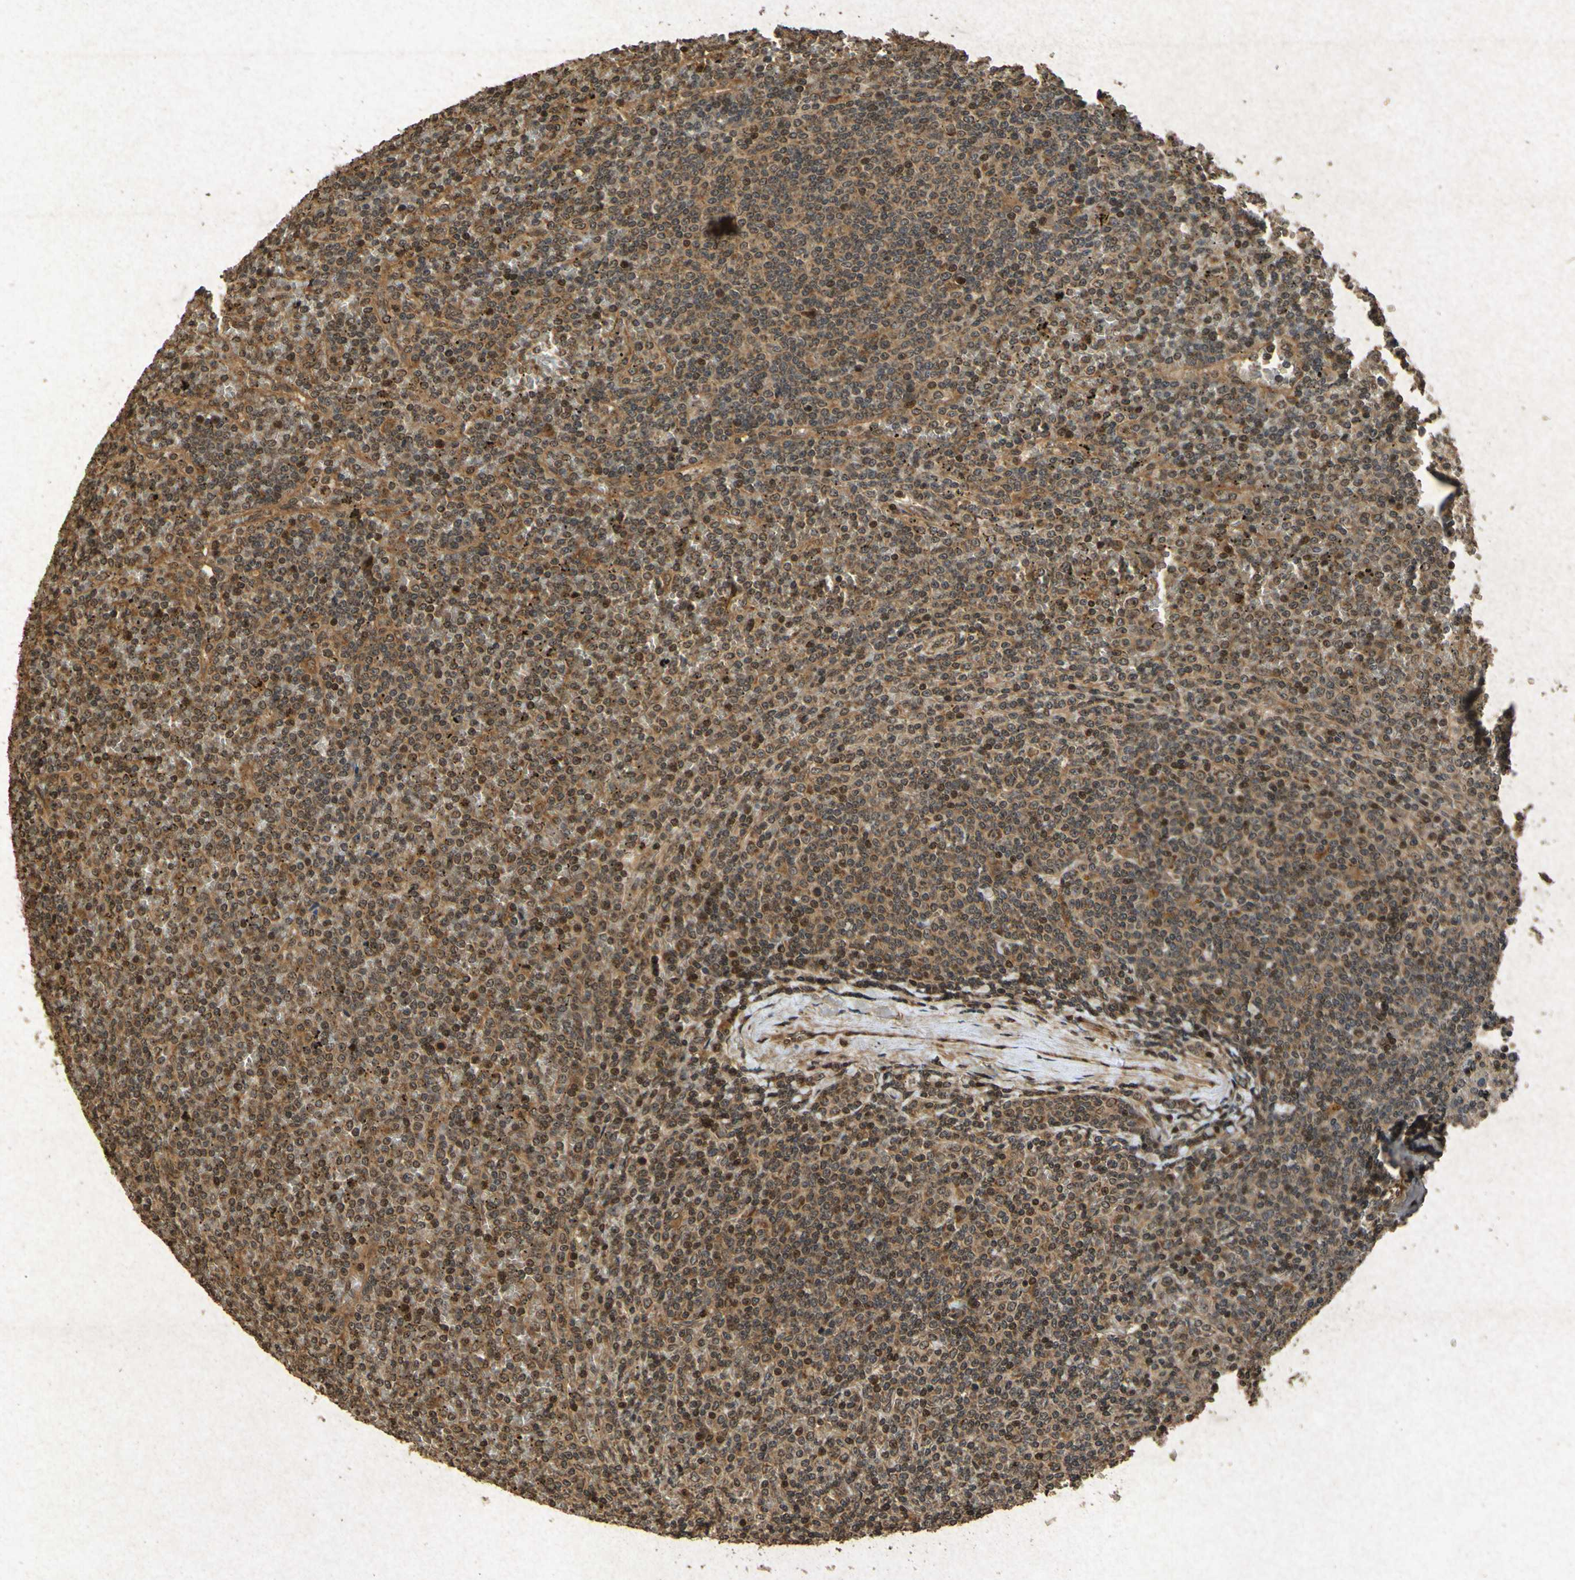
{"staining": {"intensity": "moderate", "quantity": ">75%", "location": "cytoplasmic/membranous,nuclear"}, "tissue": "lymphoma", "cell_type": "Tumor cells", "image_type": "cancer", "snomed": [{"axis": "morphology", "description": "Malignant lymphoma, non-Hodgkin's type, Low grade"}, {"axis": "topography", "description": "Spleen"}], "caption": "Human lymphoma stained with a brown dye exhibits moderate cytoplasmic/membranous and nuclear positive staining in approximately >75% of tumor cells.", "gene": "ATP6V1H", "patient": {"sex": "female", "age": 19}}